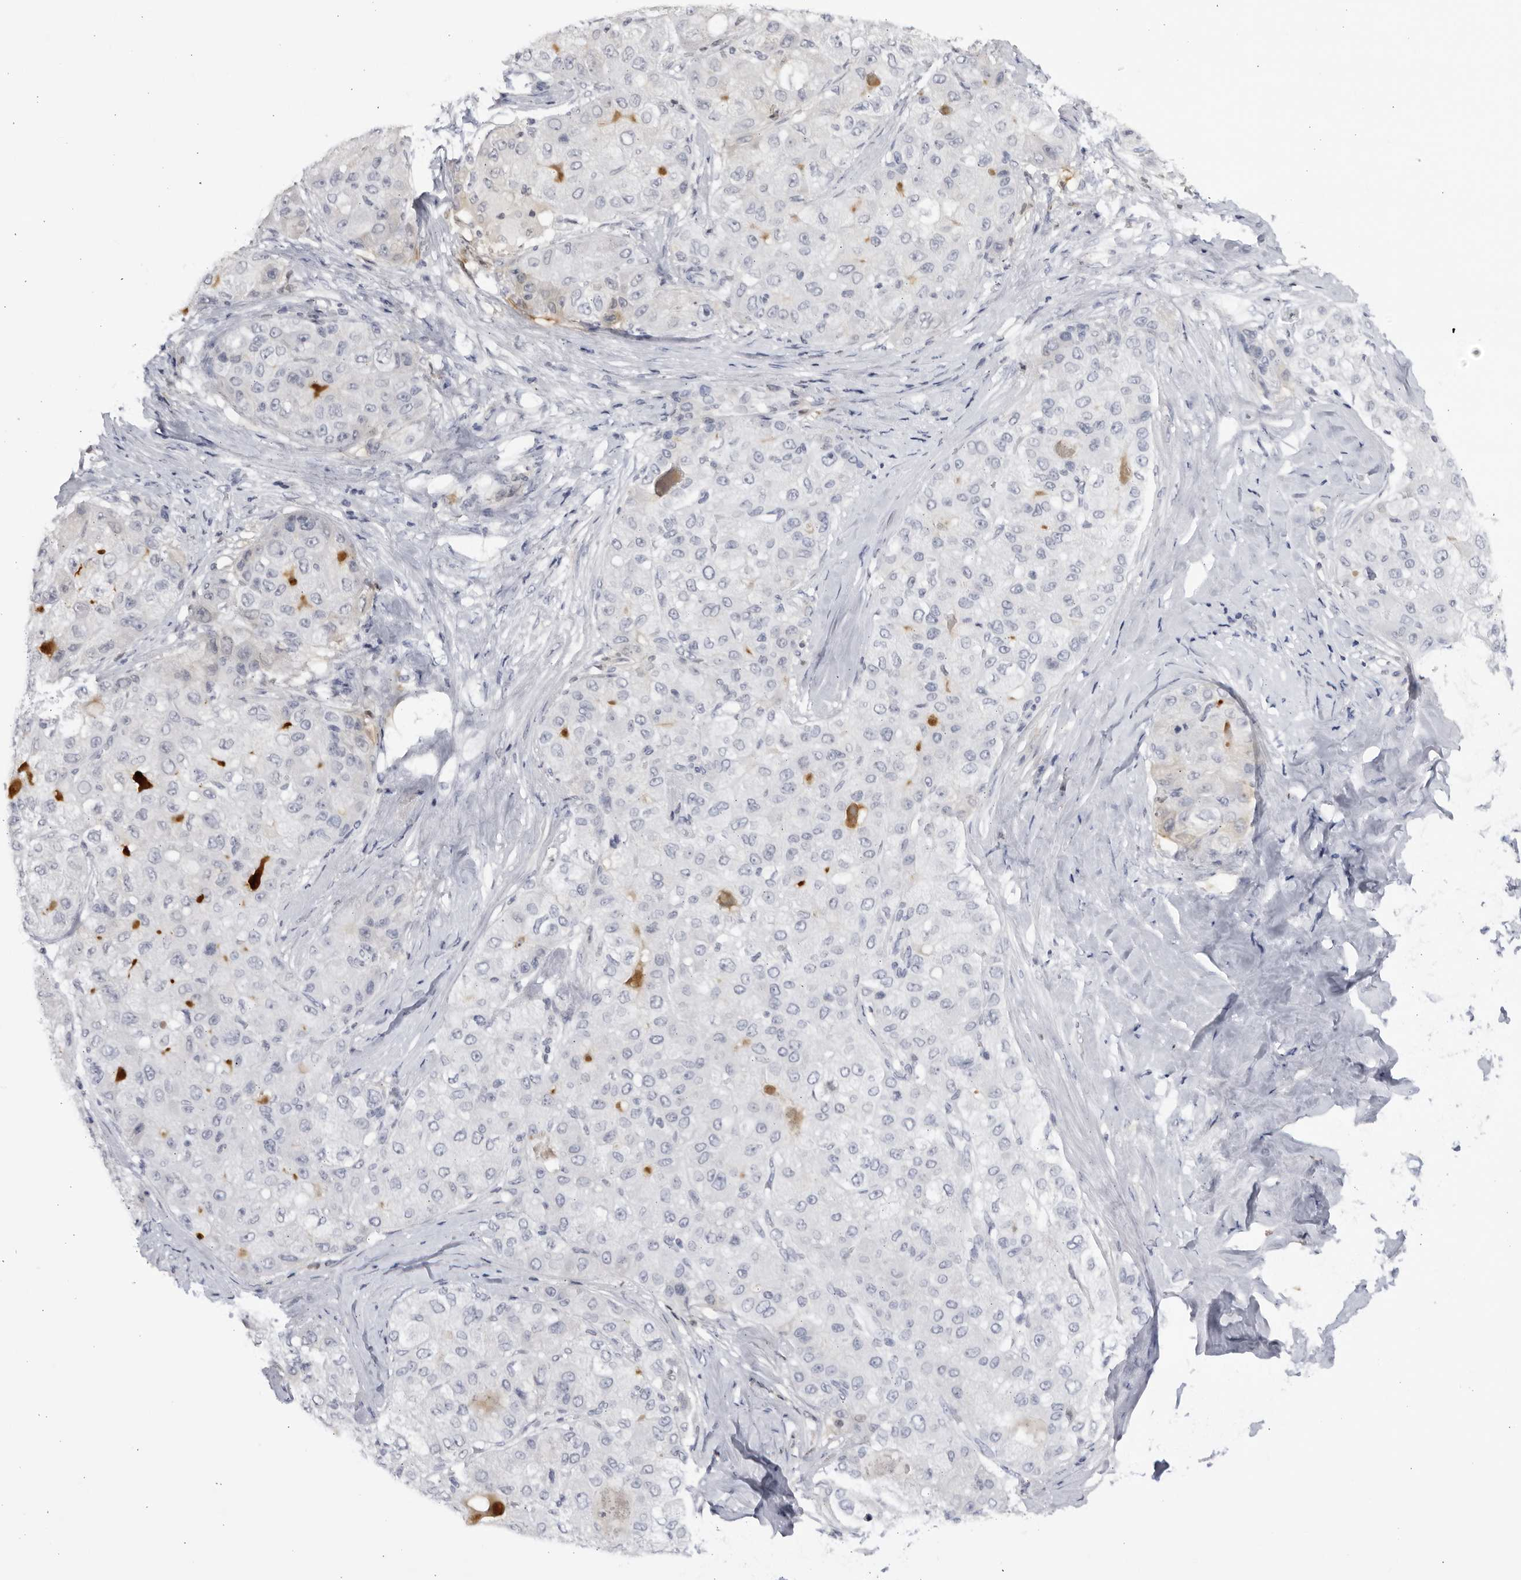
{"staining": {"intensity": "negative", "quantity": "none", "location": "none"}, "tissue": "liver cancer", "cell_type": "Tumor cells", "image_type": "cancer", "snomed": [{"axis": "morphology", "description": "Carcinoma, Hepatocellular, NOS"}, {"axis": "topography", "description": "Liver"}], "caption": "Hepatocellular carcinoma (liver) stained for a protein using immunohistochemistry (IHC) shows no staining tumor cells.", "gene": "CNBD1", "patient": {"sex": "male", "age": 80}}